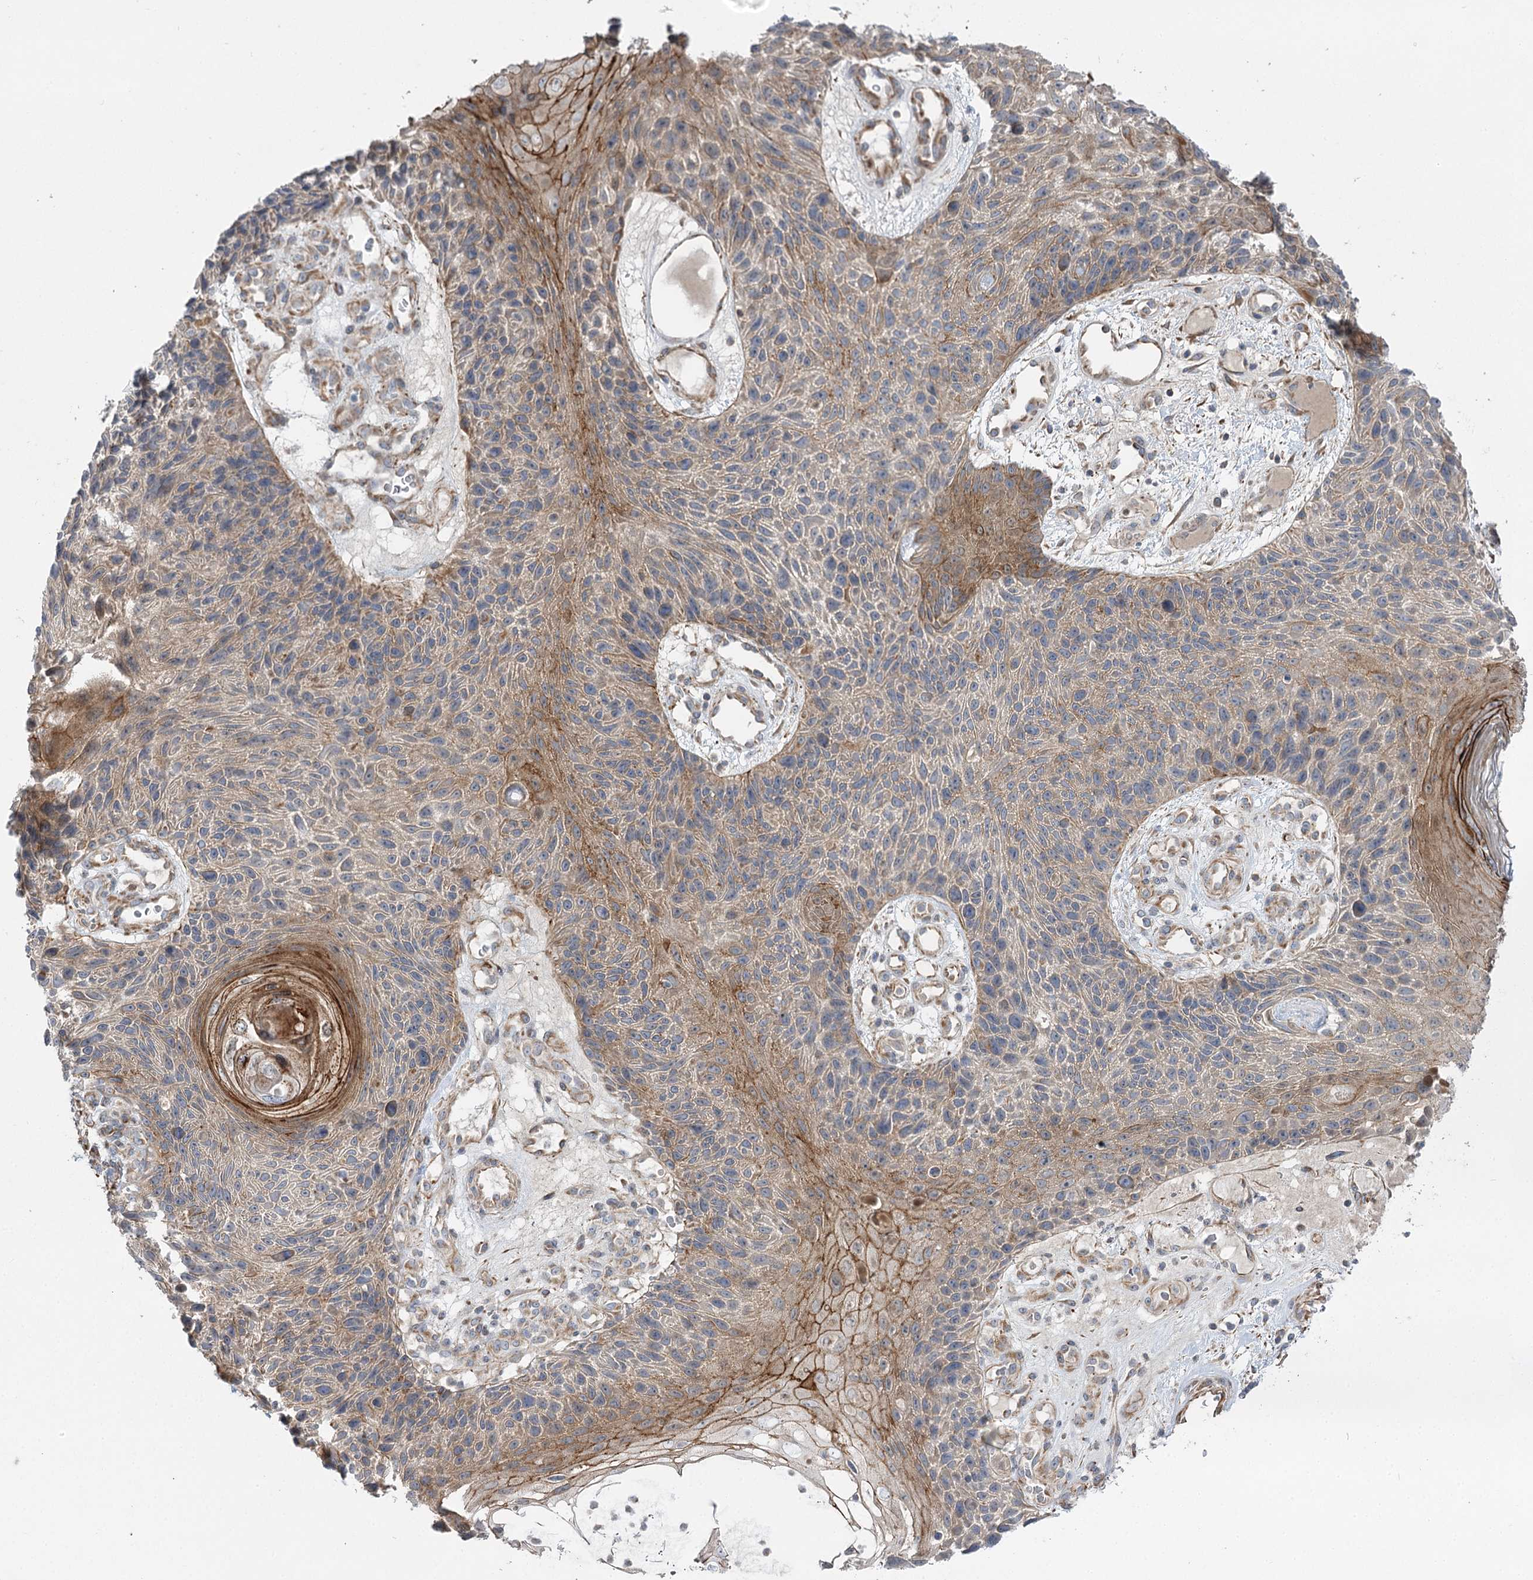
{"staining": {"intensity": "weak", "quantity": "25%-75%", "location": "cytoplasmic/membranous"}, "tissue": "skin cancer", "cell_type": "Tumor cells", "image_type": "cancer", "snomed": [{"axis": "morphology", "description": "Squamous cell carcinoma, NOS"}, {"axis": "topography", "description": "Skin"}], "caption": "Skin squamous cell carcinoma stained with DAB immunohistochemistry (IHC) shows low levels of weak cytoplasmic/membranous expression in approximately 25%-75% of tumor cells.", "gene": "KIAA0825", "patient": {"sex": "female", "age": 88}}